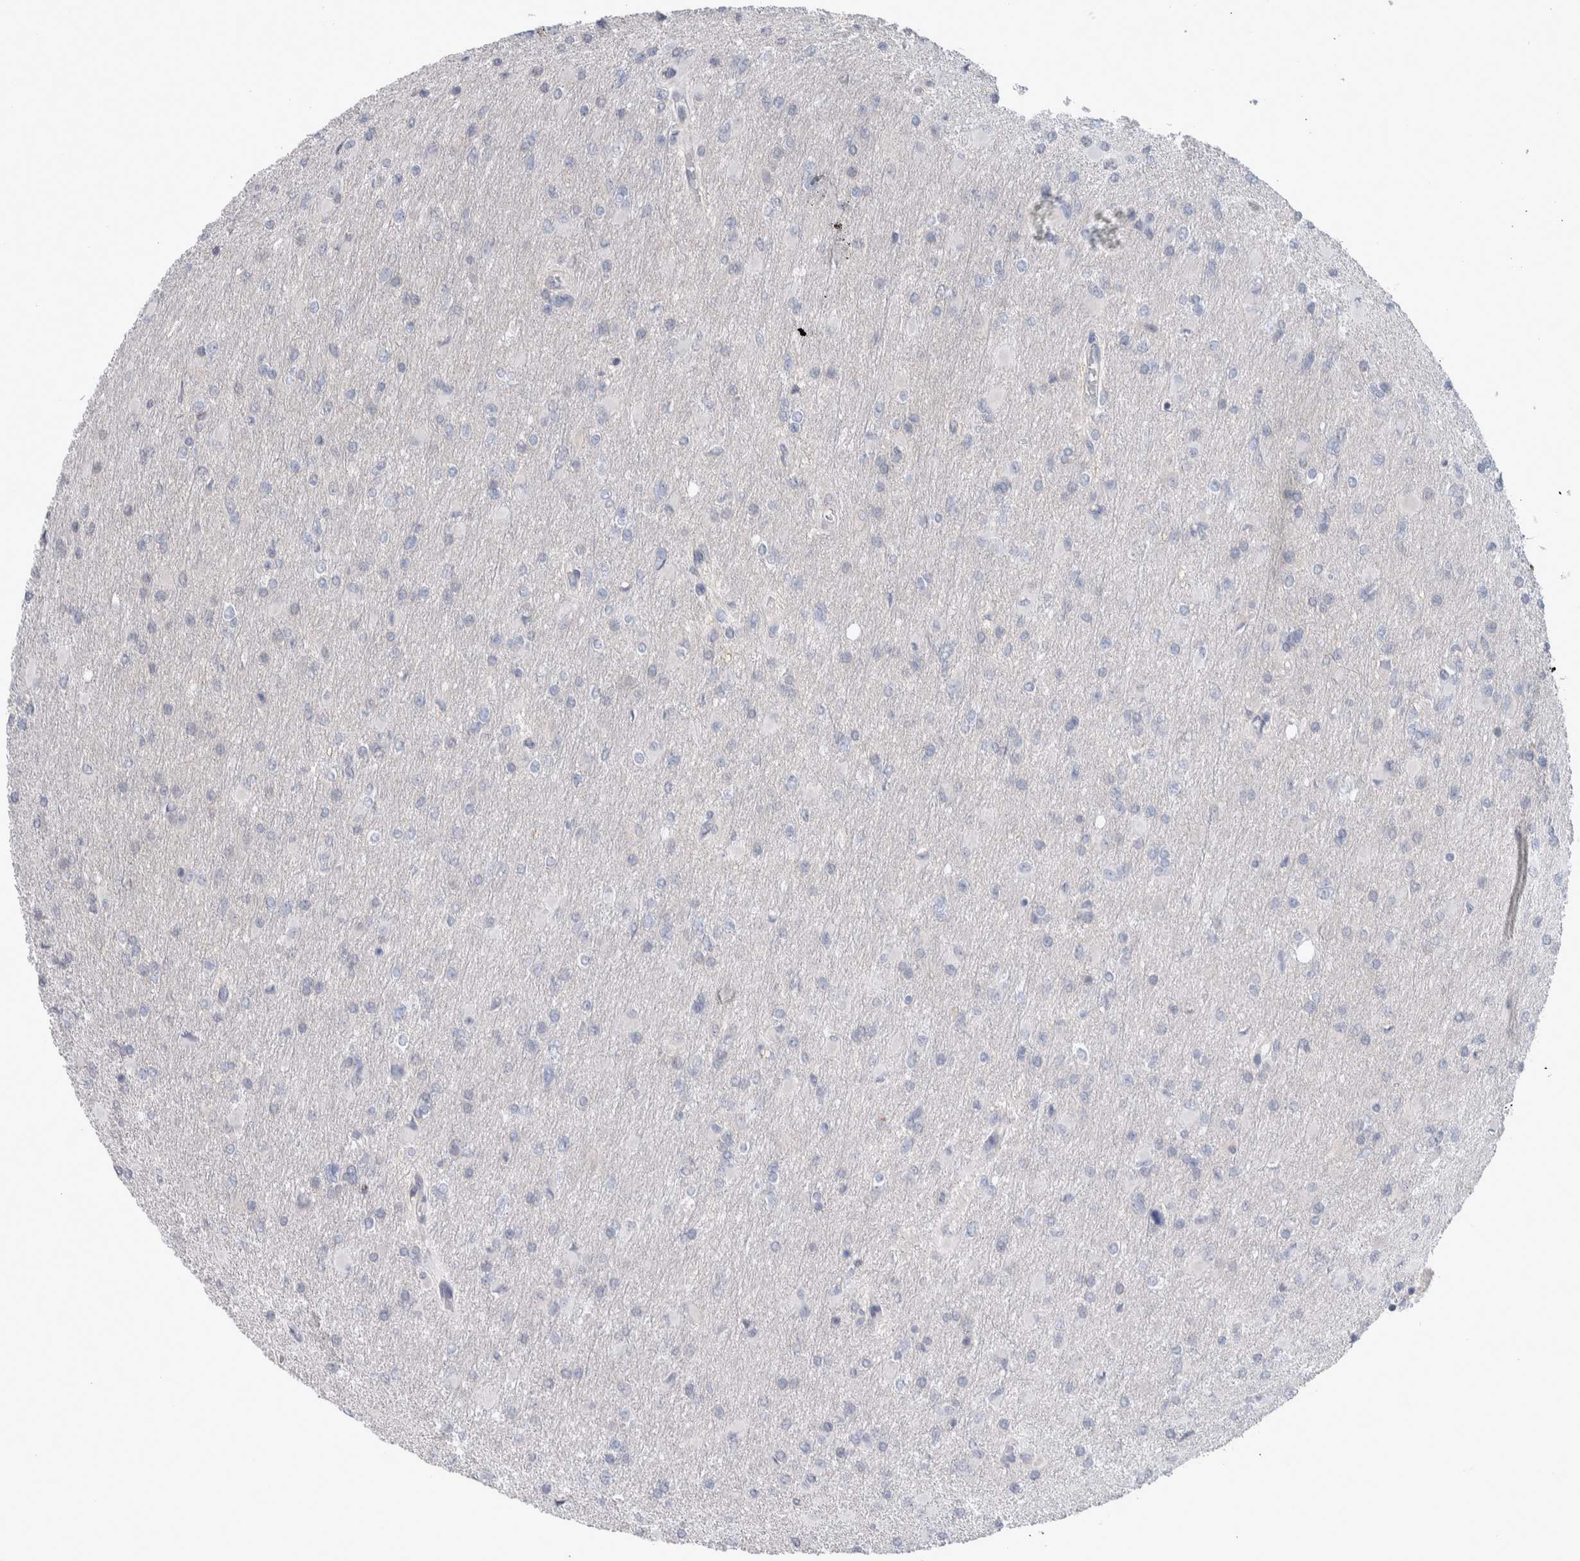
{"staining": {"intensity": "negative", "quantity": "none", "location": "none"}, "tissue": "glioma", "cell_type": "Tumor cells", "image_type": "cancer", "snomed": [{"axis": "morphology", "description": "Glioma, malignant, High grade"}, {"axis": "topography", "description": "Cerebral cortex"}], "caption": "The photomicrograph shows no staining of tumor cells in malignant glioma (high-grade). (Immunohistochemistry (ihc), brightfield microscopy, high magnification).", "gene": "HTATIP2", "patient": {"sex": "female", "age": 36}}